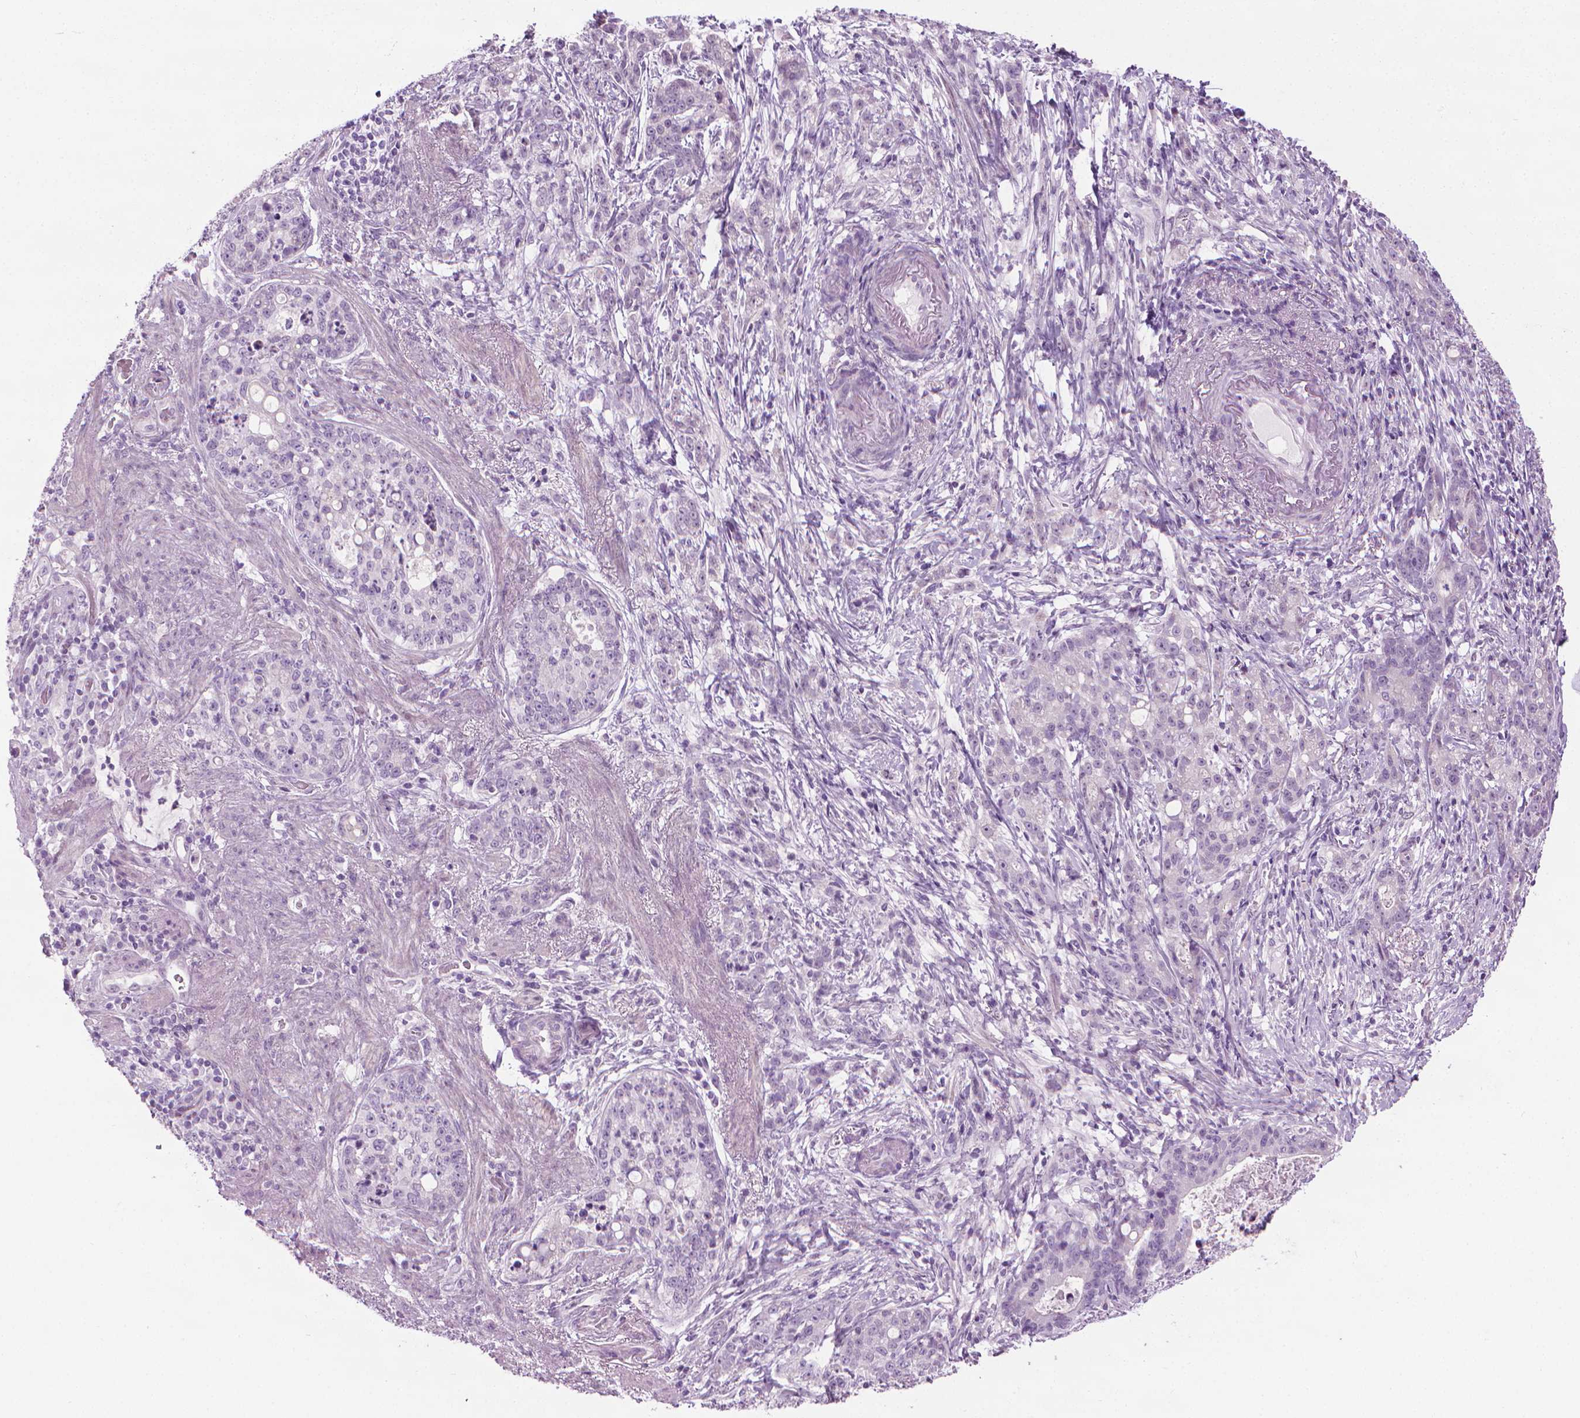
{"staining": {"intensity": "negative", "quantity": "none", "location": "none"}, "tissue": "stomach cancer", "cell_type": "Tumor cells", "image_type": "cancer", "snomed": [{"axis": "morphology", "description": "Adenocarcinoma, NOS"}, {"axis": "topography", "description": "Stomach, lower"}], "caption": "High magnification brightfield microscopy of adenocarcinoma (stomach) stained with DAB (3,3'-diaminobenzidine) (brown) and counterstained with hematoxylin (blue): tumor cells show no significant staining.", "gene": "DNAI7", "patient": {"sex": "male", "age": 88}}